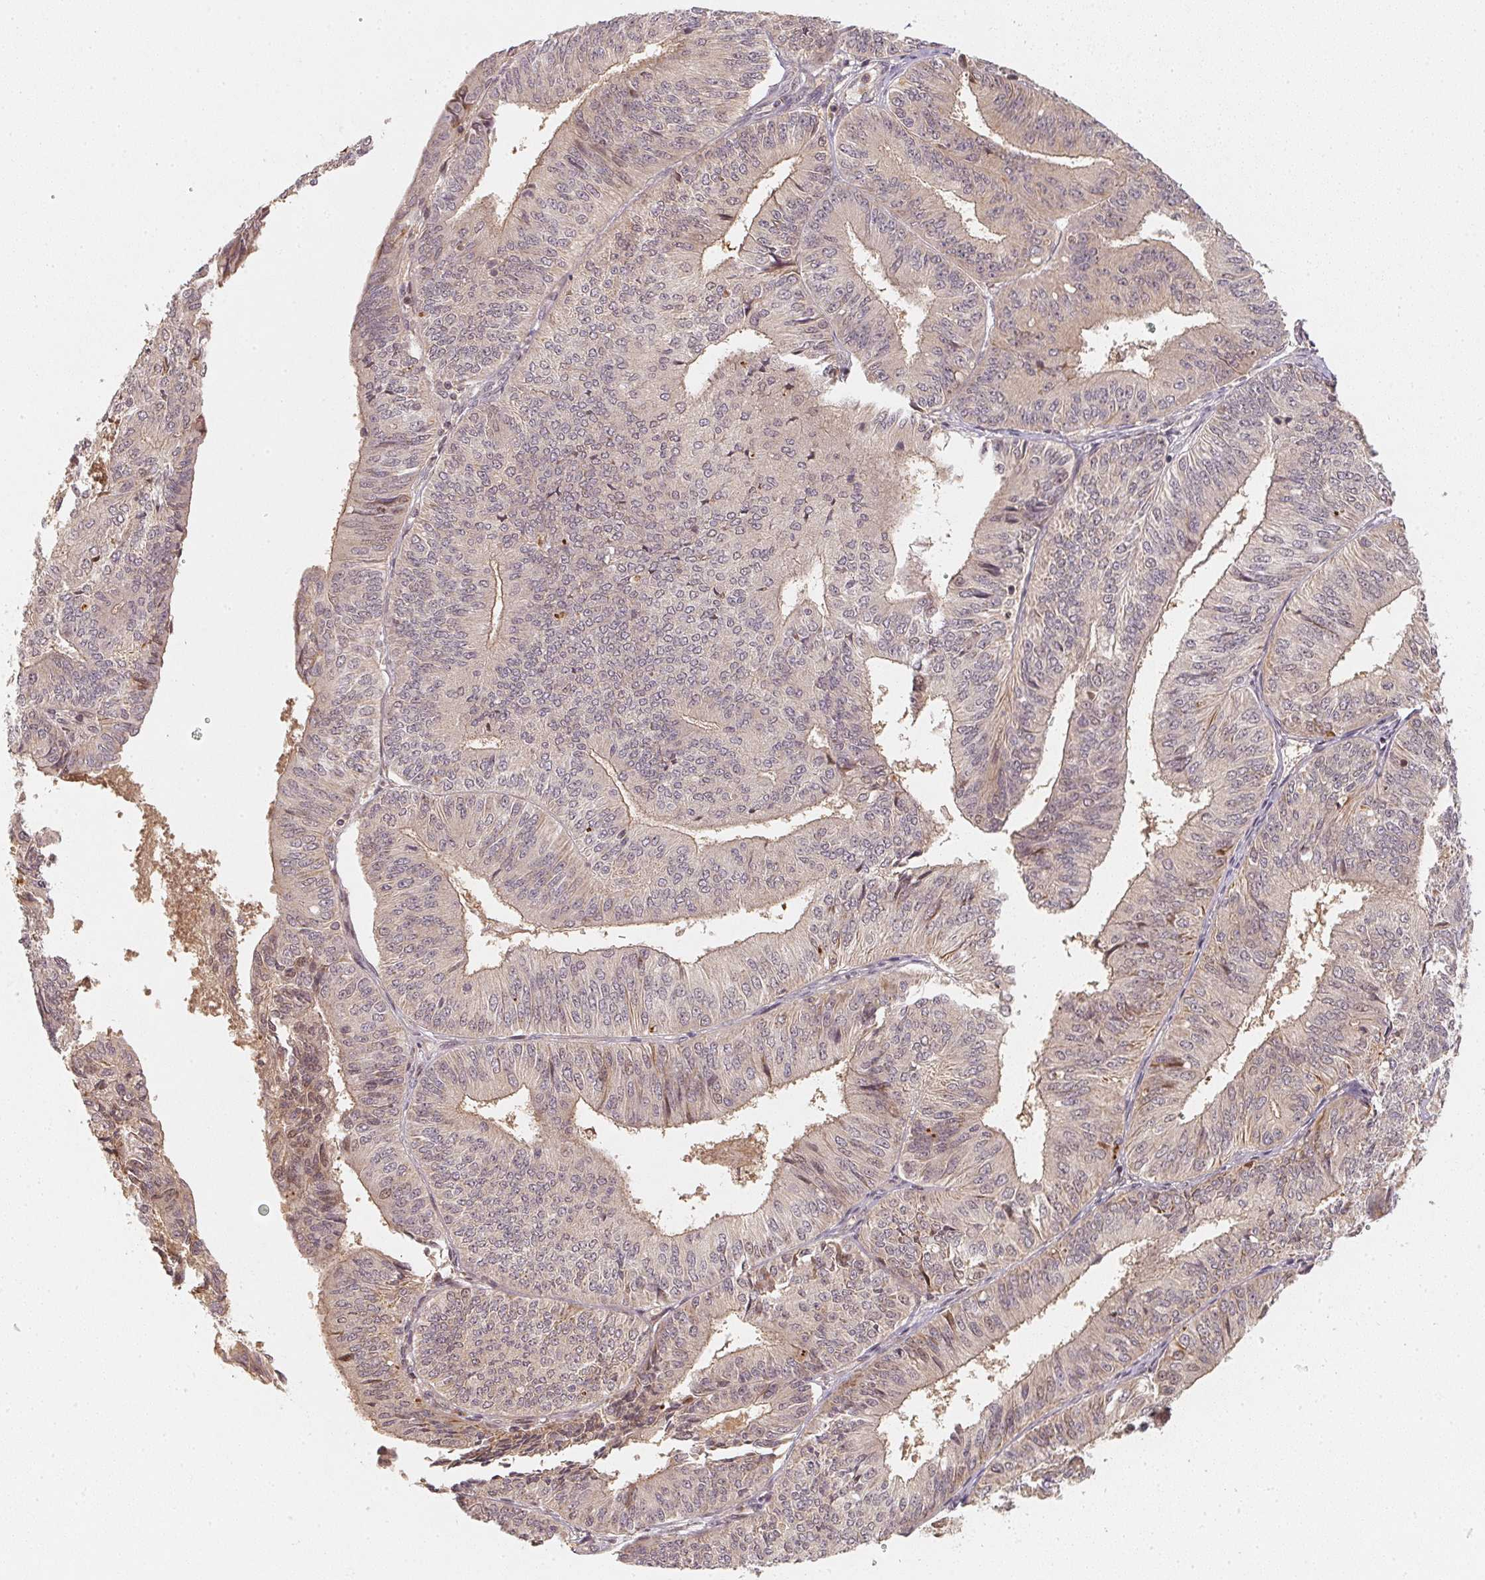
{"staining": {"intensity": "negative", "quantity": "none", "location": "none"}, "tissue": "endometrial cancer", "cell_type": "Tumor cells", "image_type": "cancer", "snomed": [{"axis": "morphology", "description": "Adenocarcinoma, NOS"}, {"axis": "topography", "description": "Endometrium"}], "caption": "Endometrial cancer stained for a protein using immunohistochemistry demonstrates no staining tumor cells.", "gene": "SERPINE1", "patient": {"sex": "female", "age": 58}}